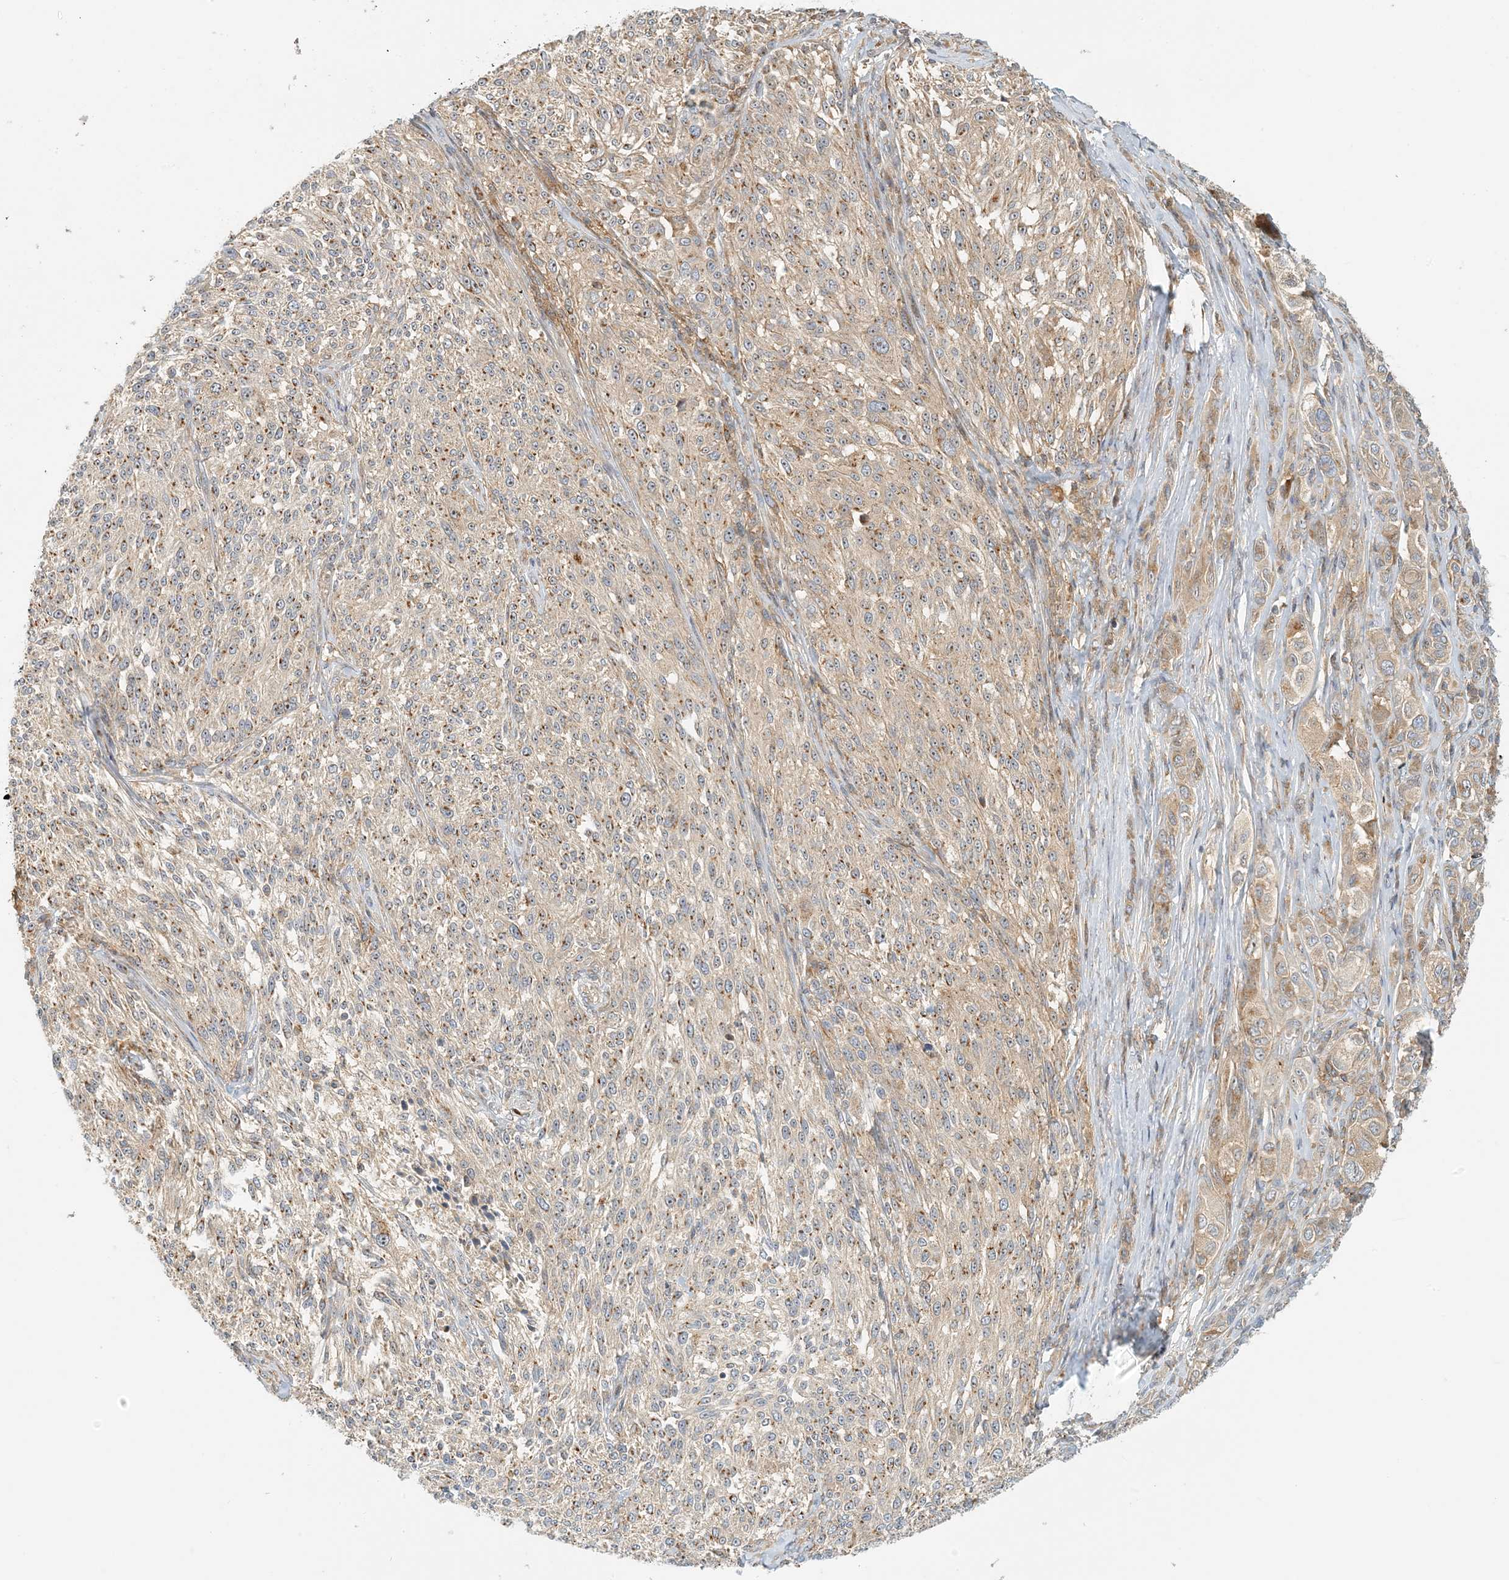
{"staining": {"intensity": "moderate", "quantity": "25%-75%", "location": "cytoplasmic/membranous"}, "tissue": "melanoma", "cell_type": "Tumor cells", "image_type": "cancer", "snomed": [{"axis": "morphology", "description": "Malignant melanoma, NOS"}, {"axis": "topography", "description": "Skin of trunk"}], "caption": "Approximately 25%-75% of tumor cells in malignant melanoma show moderate cytoplasmic/membranous protein staining as visualized by brown immunohistochemical staining.", "gene": "COLEC11", "patient": {"sex": "male", "age": 71}}